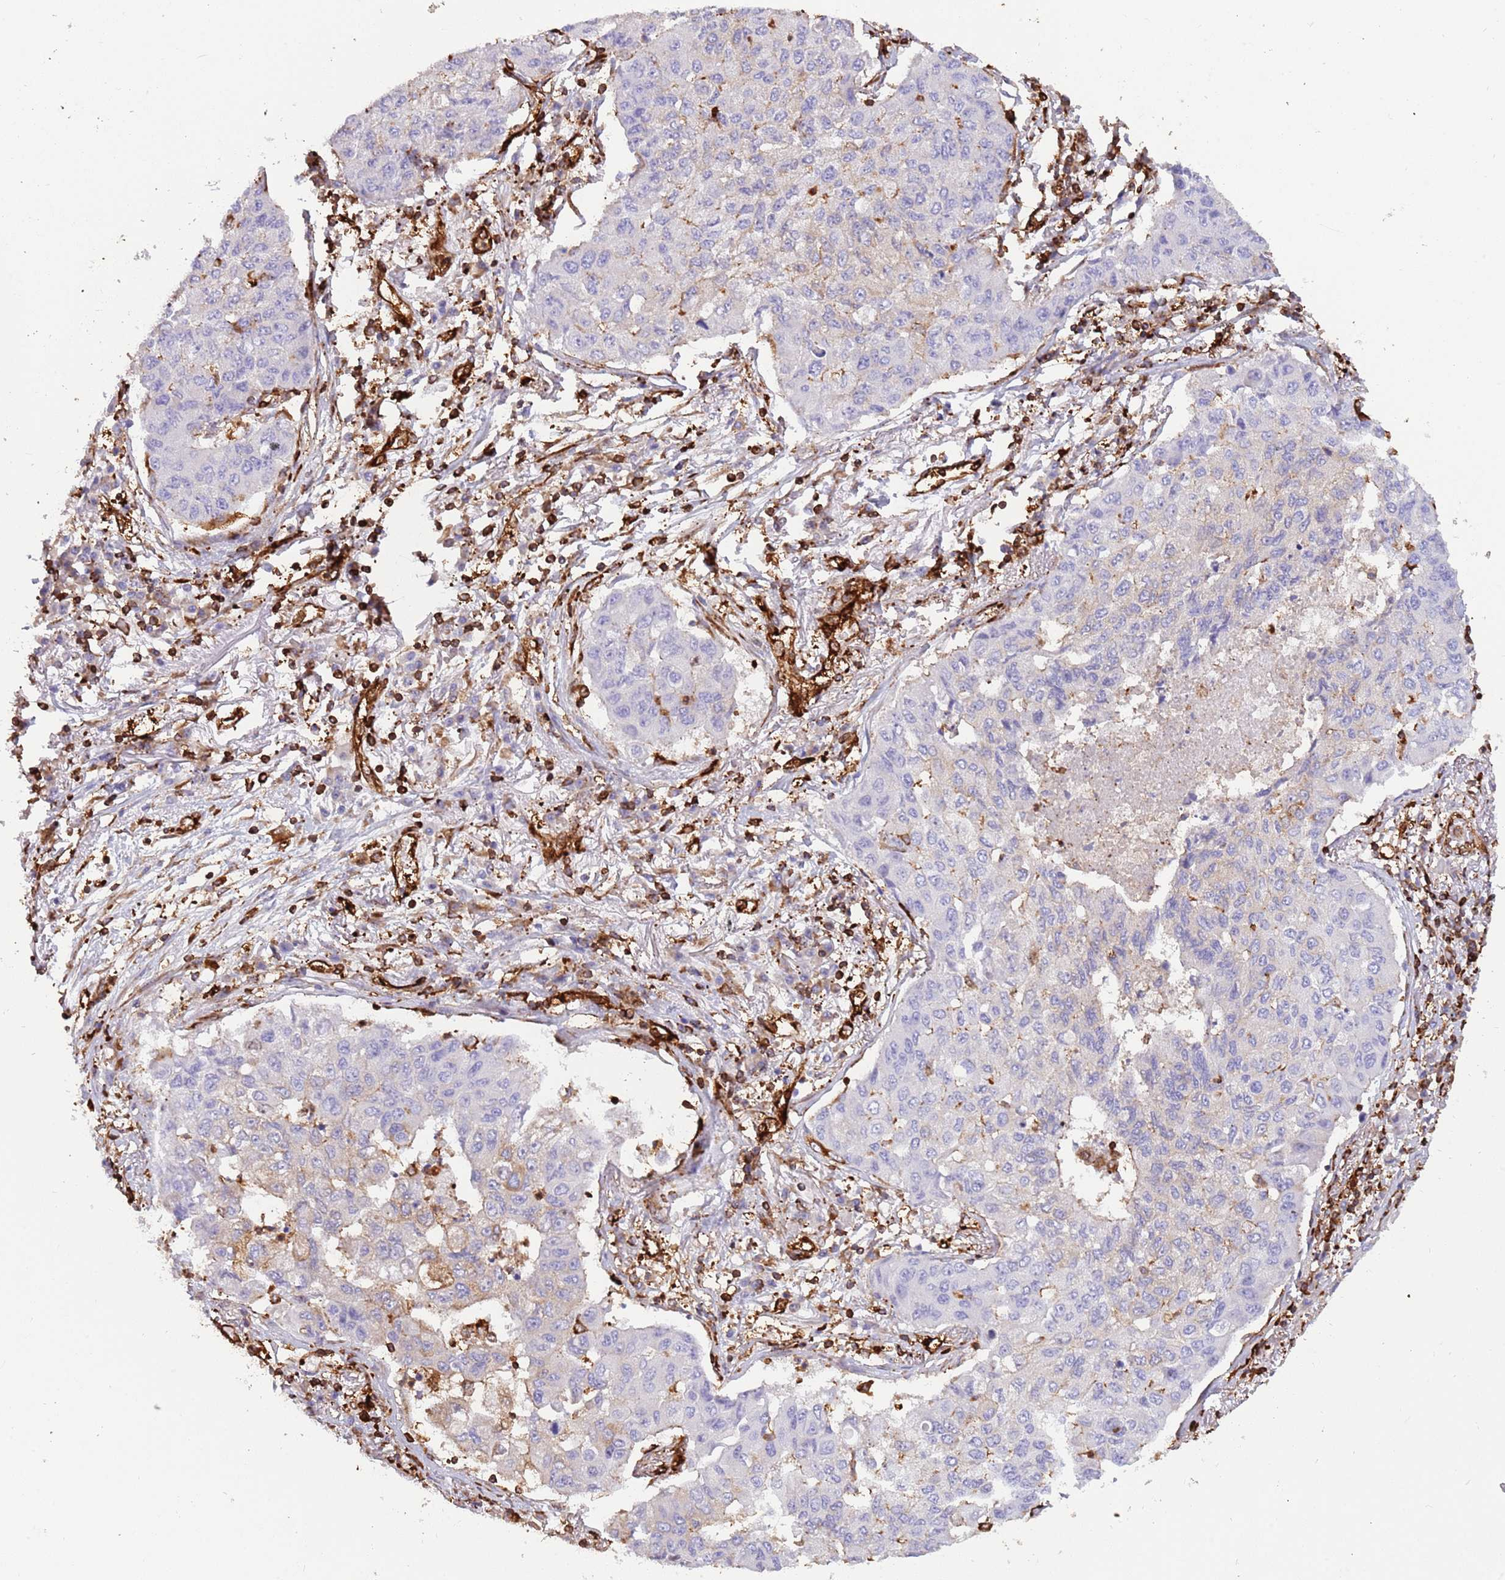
{"staining": {"intensity": "negative", "quantity": "none", "location": "none"}, "tissue": "lung cancer", "cell_type": "Tumor cells", "image_type": "cancer", "snomed": [{"axis": "morphology", "description": "Squamous cell carcinoma, NOS"}, {"axis": "topography", "description": "Lung"}], "caption": "An IHC micrograph of lung squamous cell carcinoma is shown. There is no staining in tumor cells of lung squamous cell carcinoma.", "gene": "KBTBD7", "patient": {"sex": "male", "age": 74}}